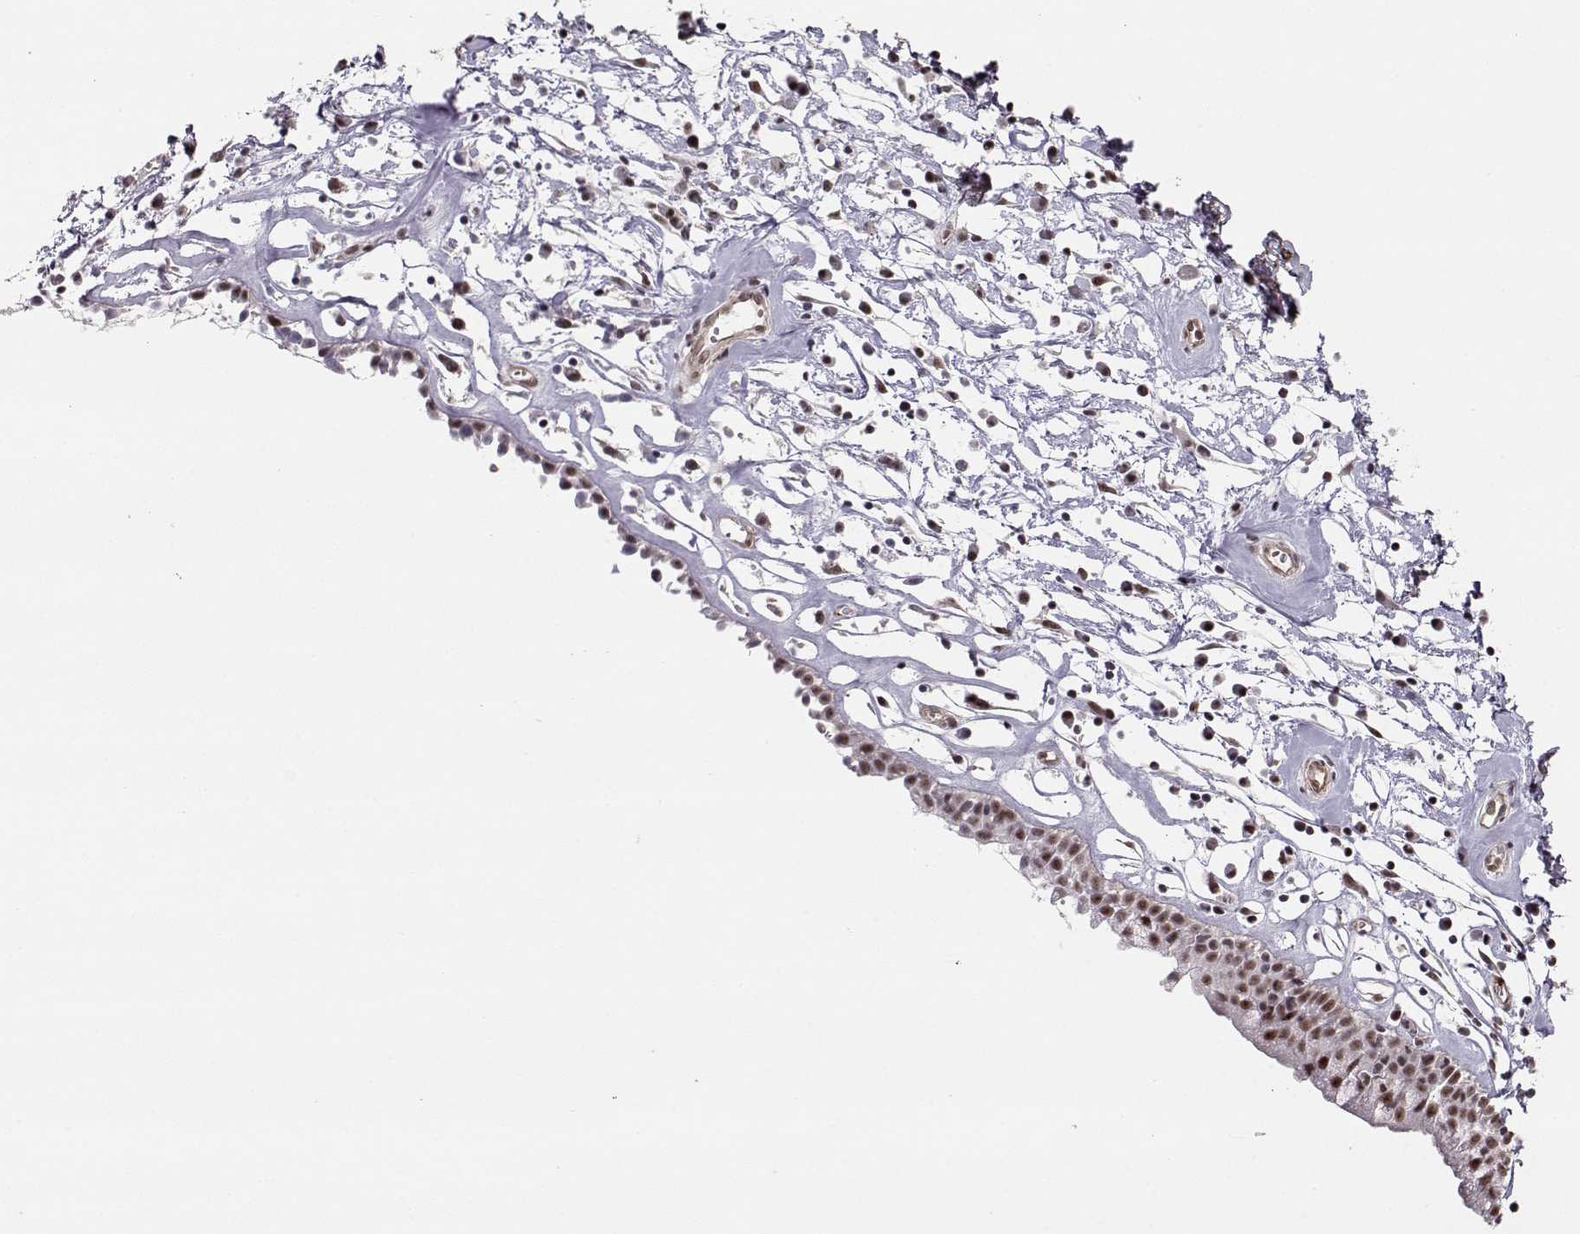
{"staining": {"intensity": "moderate", "quantity": ">75%", "location": "nuclear"}, "tissue": "nasopharynx", "cell_type": "Respiratory epithelial cells", "image_type": "normal", "snomed": [{"axis": "morphology", "description": "Normal tissue, NOS"}, {"axis": "topography", "description": "Nasopharynx"}], "caption": "Immunohistochemistry (IHC) of unremarkable human nasopharynx demonstrates medium levels of moderate nuclear positivity in about >75% of respiratory epithelial cells. (DAB (3,3'-diaminobenzidine) IHC, brown staining for protein, blue staining for nuclei).", "gene": "CIR1", "patient": {"sex": "male", "age": 77}}